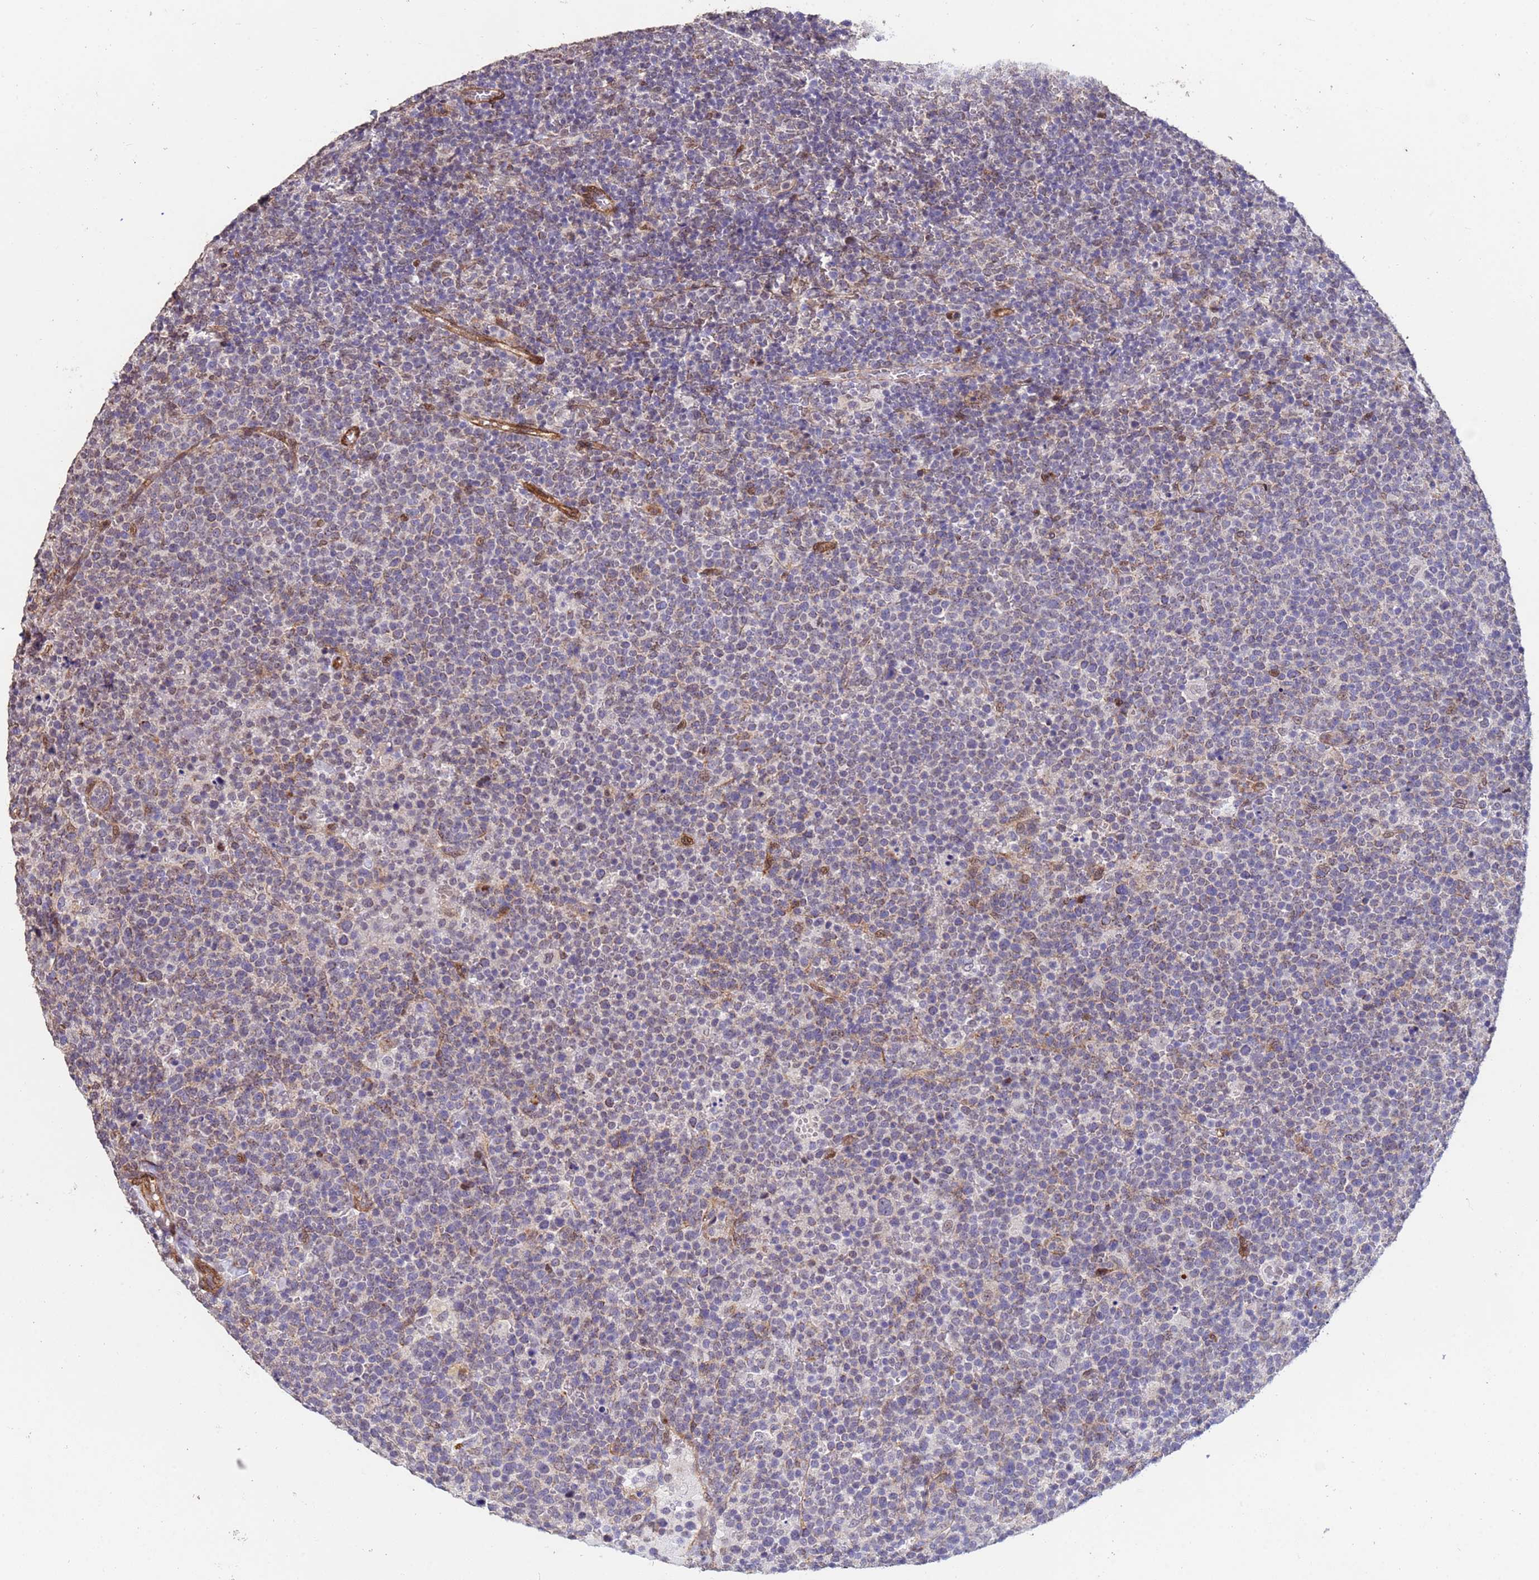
{"staining": {"intensity": "weak", "quantity": "<25%", "location": "cytoplasmic/membranous"}, "tissue": "lymphoma", "cell_type": "Tumor cells", "image_type": "cancer", "snomed": [{"axis": "morphology", "description": "Malignant lymphoma, non-Hodgkin's type, High grade"}, {"axis": "topography", "description": "Lymph node"}], "caption": "High magnification brightfield microscopy of lymphoma stained with DAB (brown) and counterstained with hematoxylin (blue): tumor cells show no significant positivity. (Stains: DAB immunohistochemistry with hematoxylin counter stain, Microscopy: brightfield microscopy at high magnification).", "gene": "TRIP6", "patient": {"sex": "male", "age": 61}}